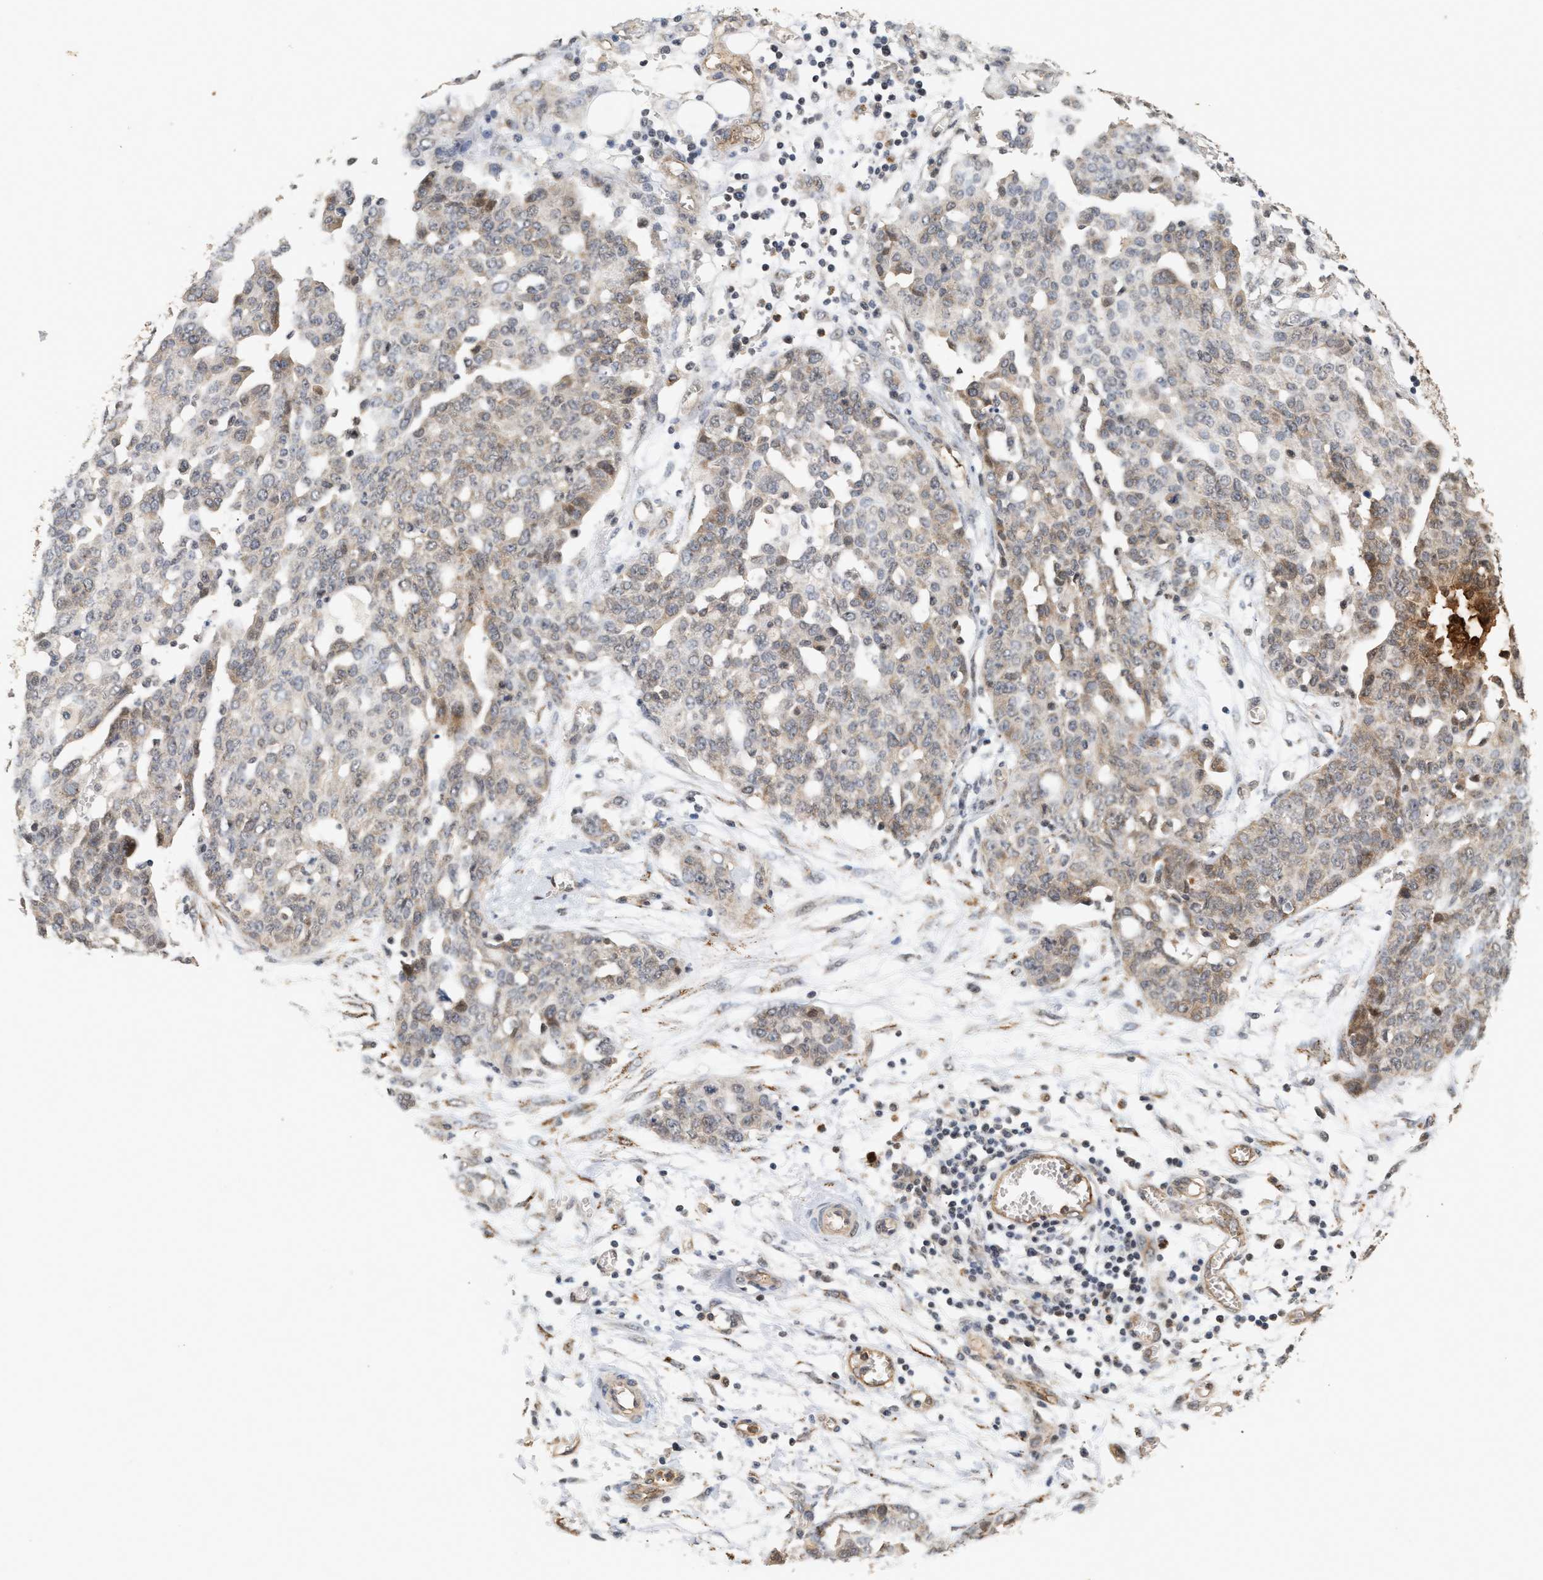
{"staining": {"intensity": "weak", "quantity": "<25%", "location": "cytoplasmic/membranous"}, "tissue": "ovarian cancer", "cell_type": "Tumor cells", "image_type": "cancer", "snomed": [{"axis": "morphology", "description": "Cystadenocarcinoma, serous, NOS"}, {"axis": "topography", "description": "Soft tissue"}, {"axis": "topography", "description": "Ovary"}], "caption": "A micrograph of ovarian cancer stained for a protein exhibits no brown staining in tumor cells.", "gene": "PLXND1", "patient": {"sex": "female", "age": 57}}